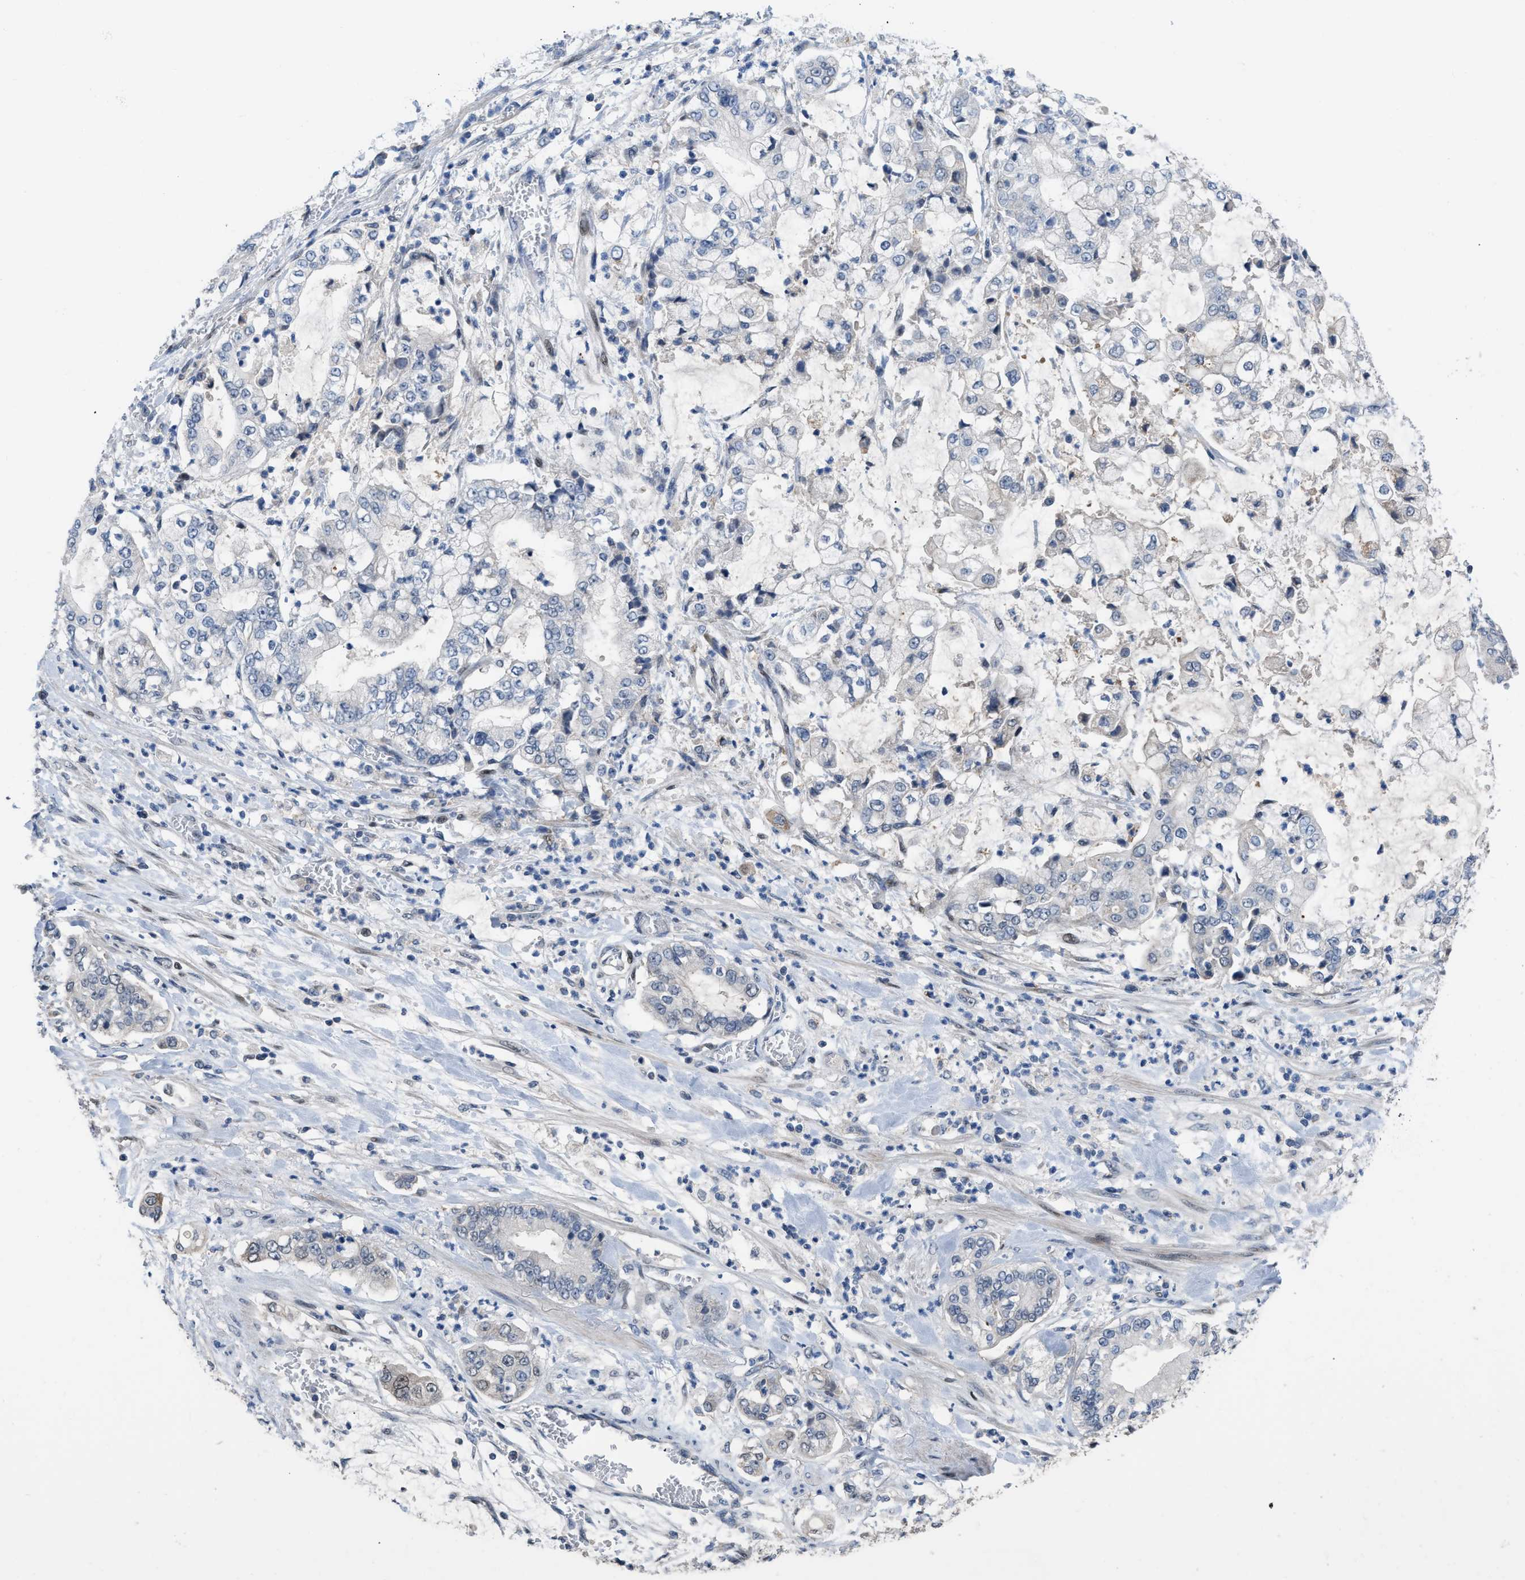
{"staining": {"intensity": "negative", "quantity": "none", "location": "none"}, "tissue": "stomach cancer", "cell_type": "Tumor cells", "image_type": "cancer", "snomed": [{"axis": "morphology", "description": "Adenocarcinoma, NOS"}, {"axis": "topography", "description": "Stomach"}], "caption": "This histopathology image is of stomach cancer stained with immunohistochemistry (IHC) to label a protein in brown with the nuclei are counter-stained blue. There is no expression in tumor cells.", "gene": "SETDB1", "patient": {"sex": "male", "age": 76}}